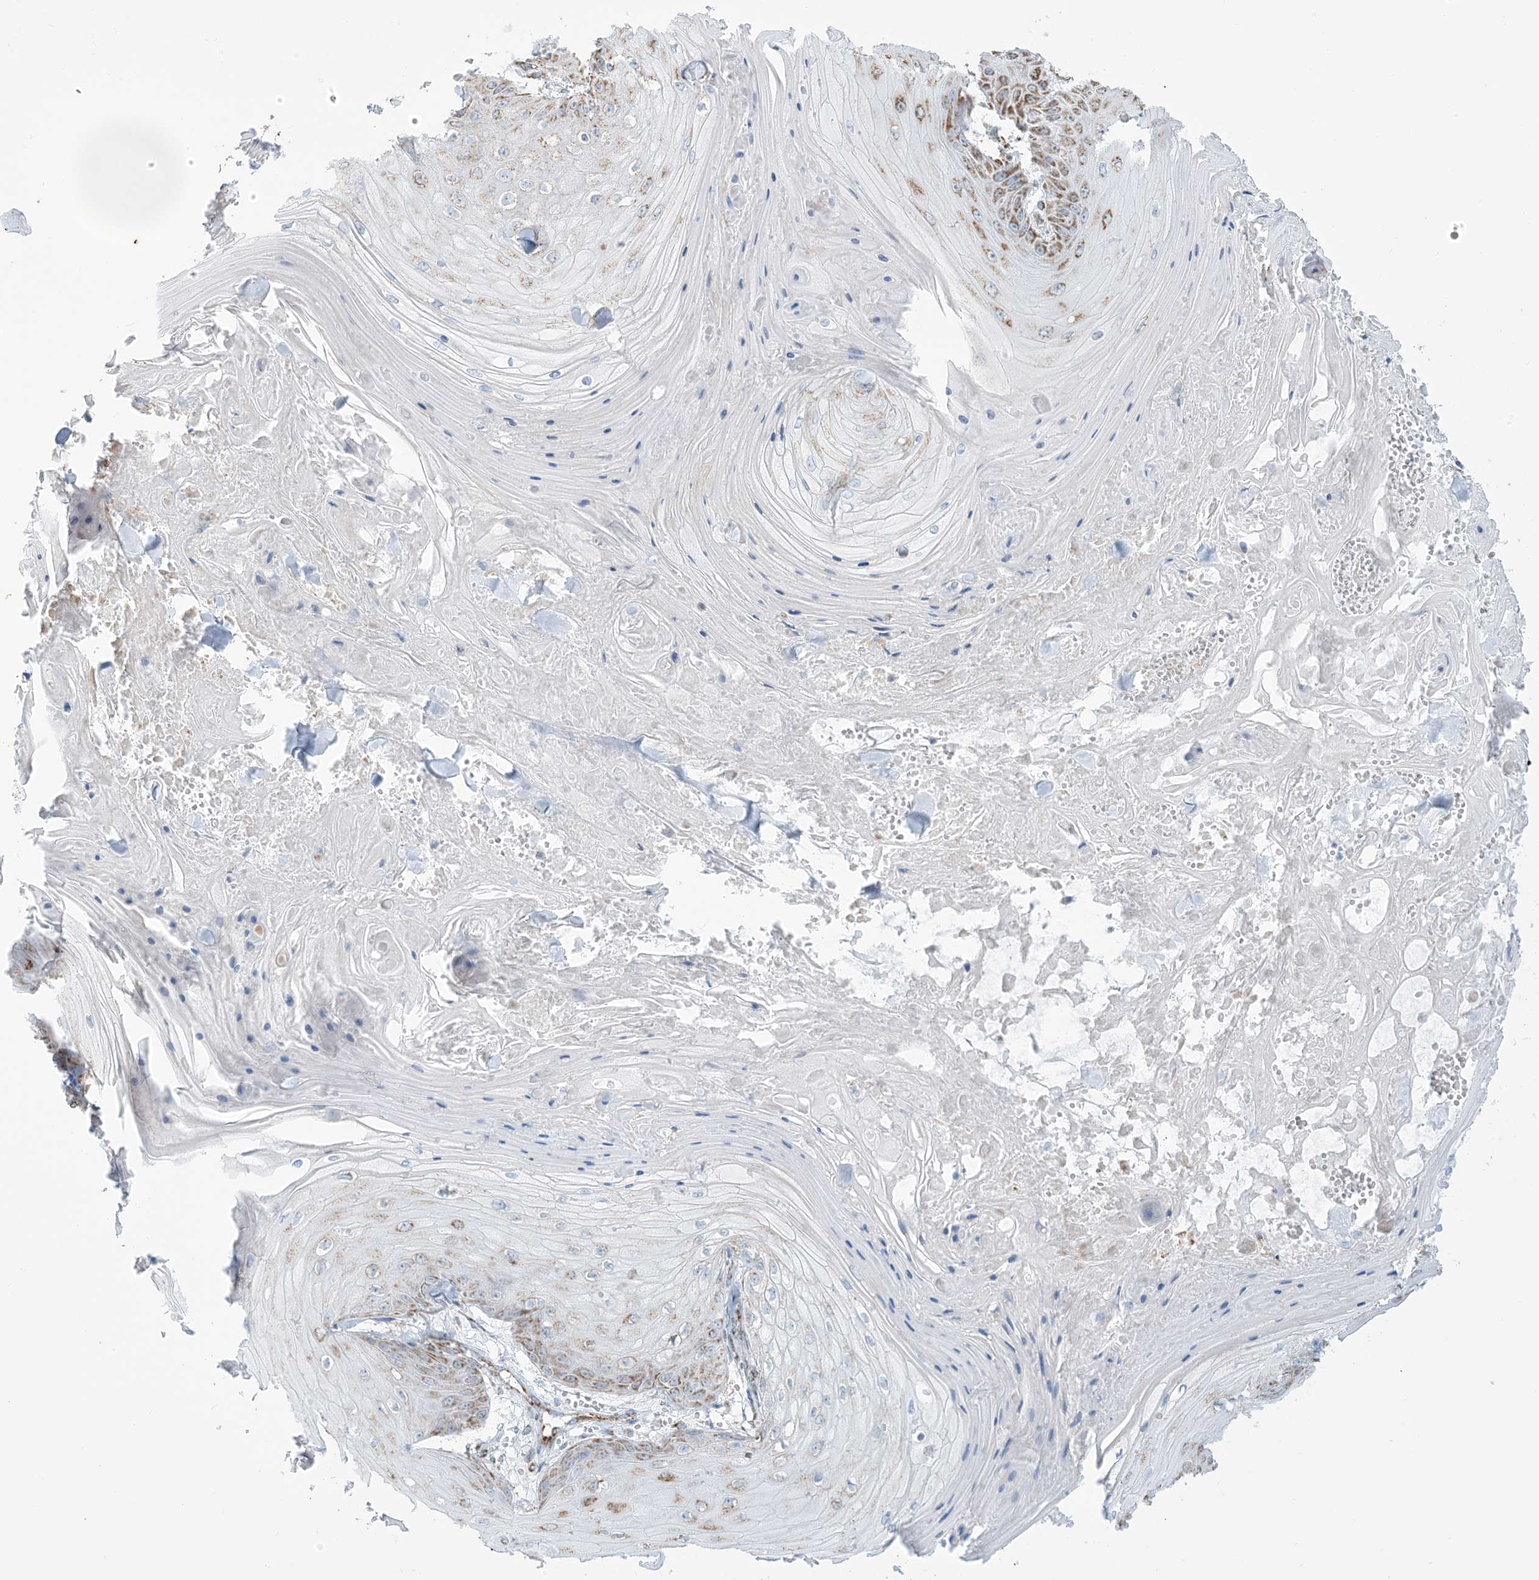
{"staining": {"intensity": "moderate", "quantity": ">75%", "location": "cytoplasmic/membranous"}, "tissue": "skin cancer", "cell_type": "Tumor cells", "image_type": "cancer", "snomed": [{"axis": "morphology", "description": "Squamous cell carcinoma, NOS"}, {"axis": "topography", "description": "Skin"}], "caption": "DAB immunohistochemical staining of human skin cancer demonstrates moderate cytoplasmic/membranous protein staining in approximately >75% of tumor cells. (Brightfield microscopy of DAB IHC at high magnification).", "gene": "SAMM50", "patient": {"sex": "male", "age": 74}}